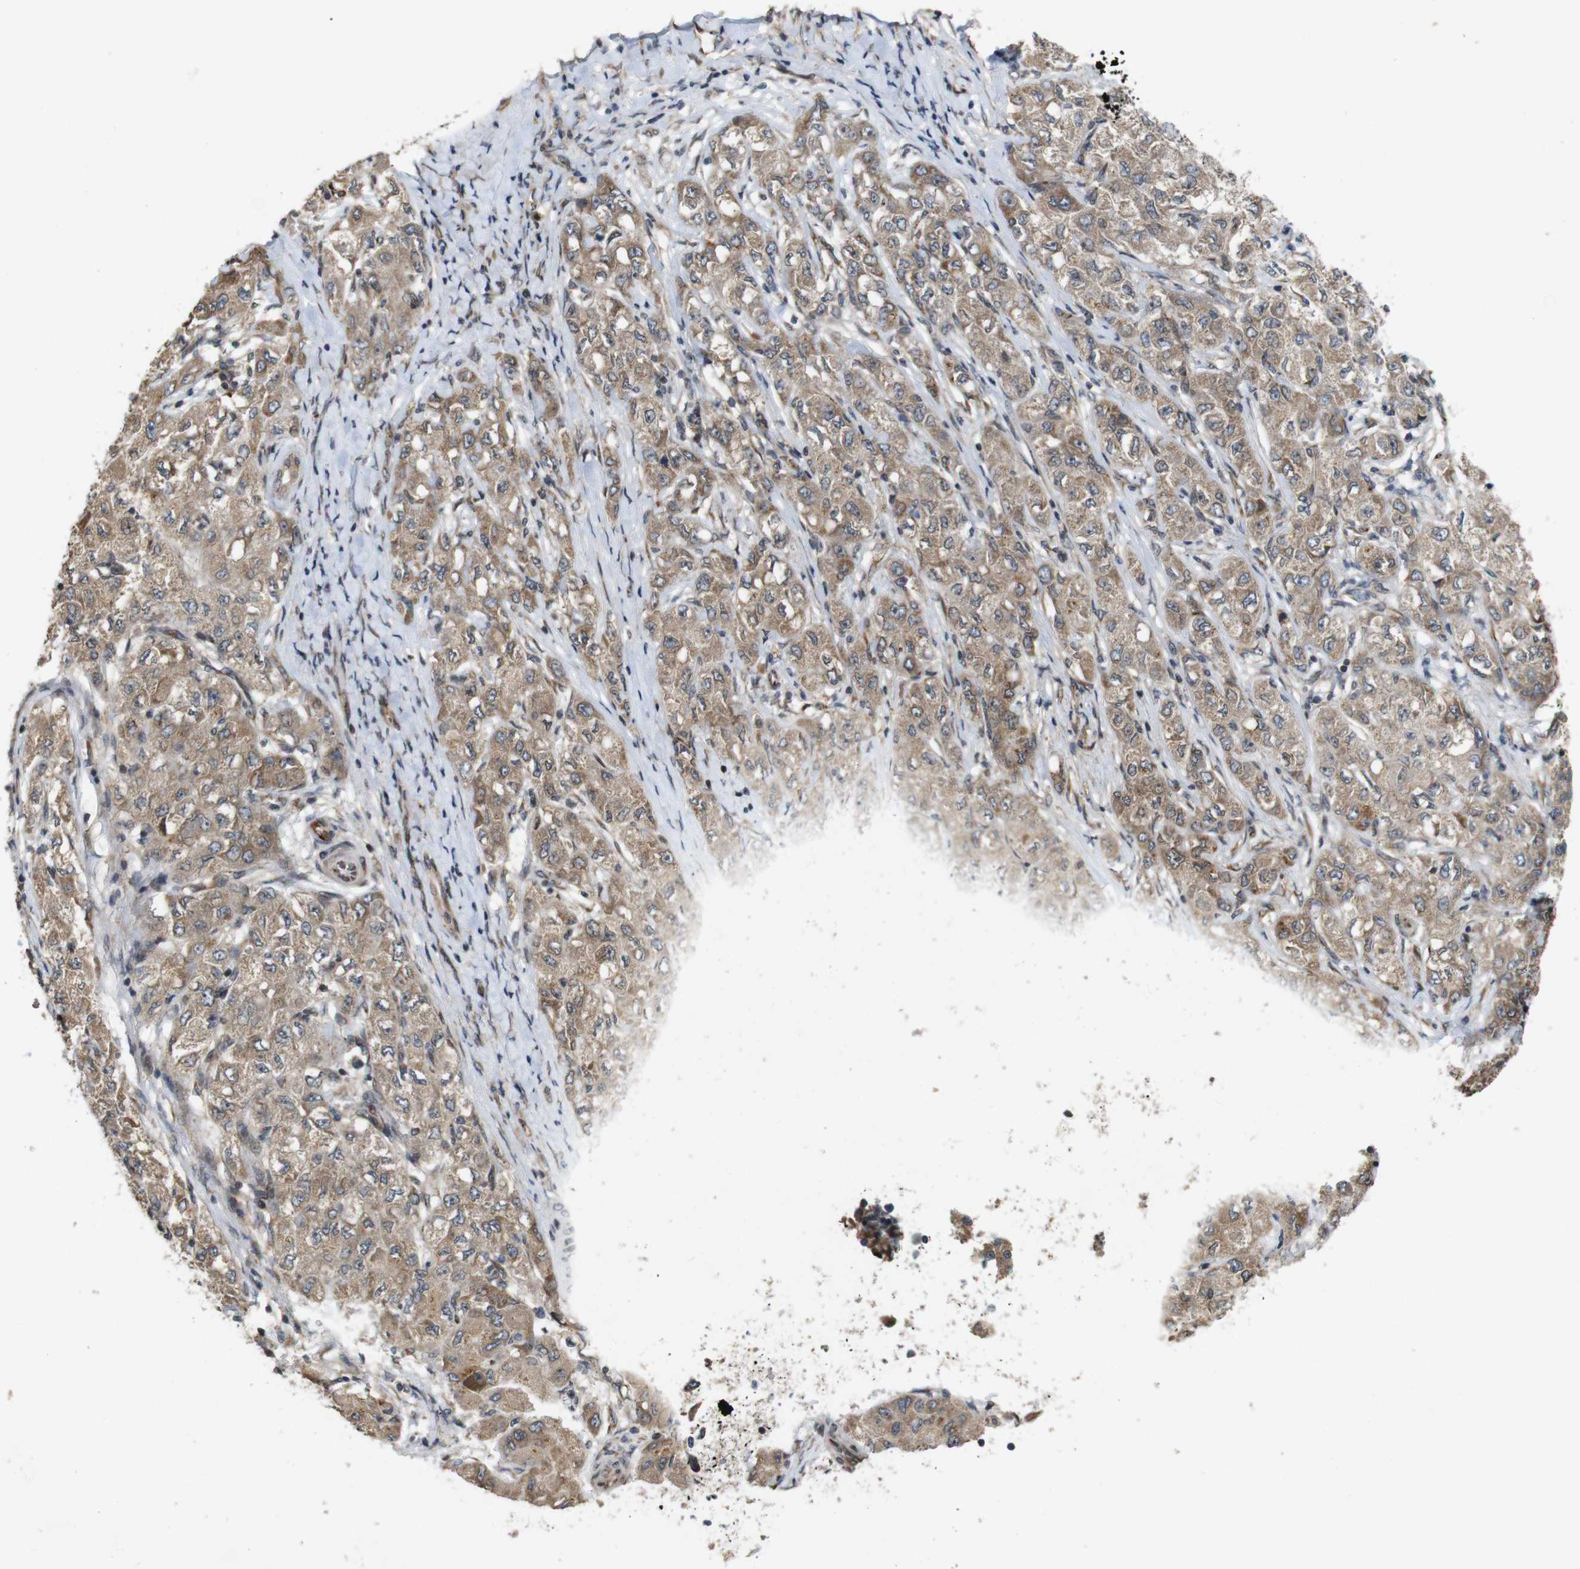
{"staining": {"intensity": "moderate", "quantity": ">75%", "location": "cytoplasmic/membranous"}, "tissue": "liver cancer", "cell_type": "Tumor cells", "image_type": "cancer", "snomed": [{"axis": "morphology", "description": "Carcinoma, Hepatocellular, NOS"}, {"axis": "topography", "description": "Liver"}], "caption": "Protein analysis of liver cancer (hepatocellular carcinoma) tissue demonstrates moderate cytoplasmic/membranous positivity in about >75% of tumor cells.", "gene": "EFCAB14", "patient": {"sex": "male", "age": 80}}